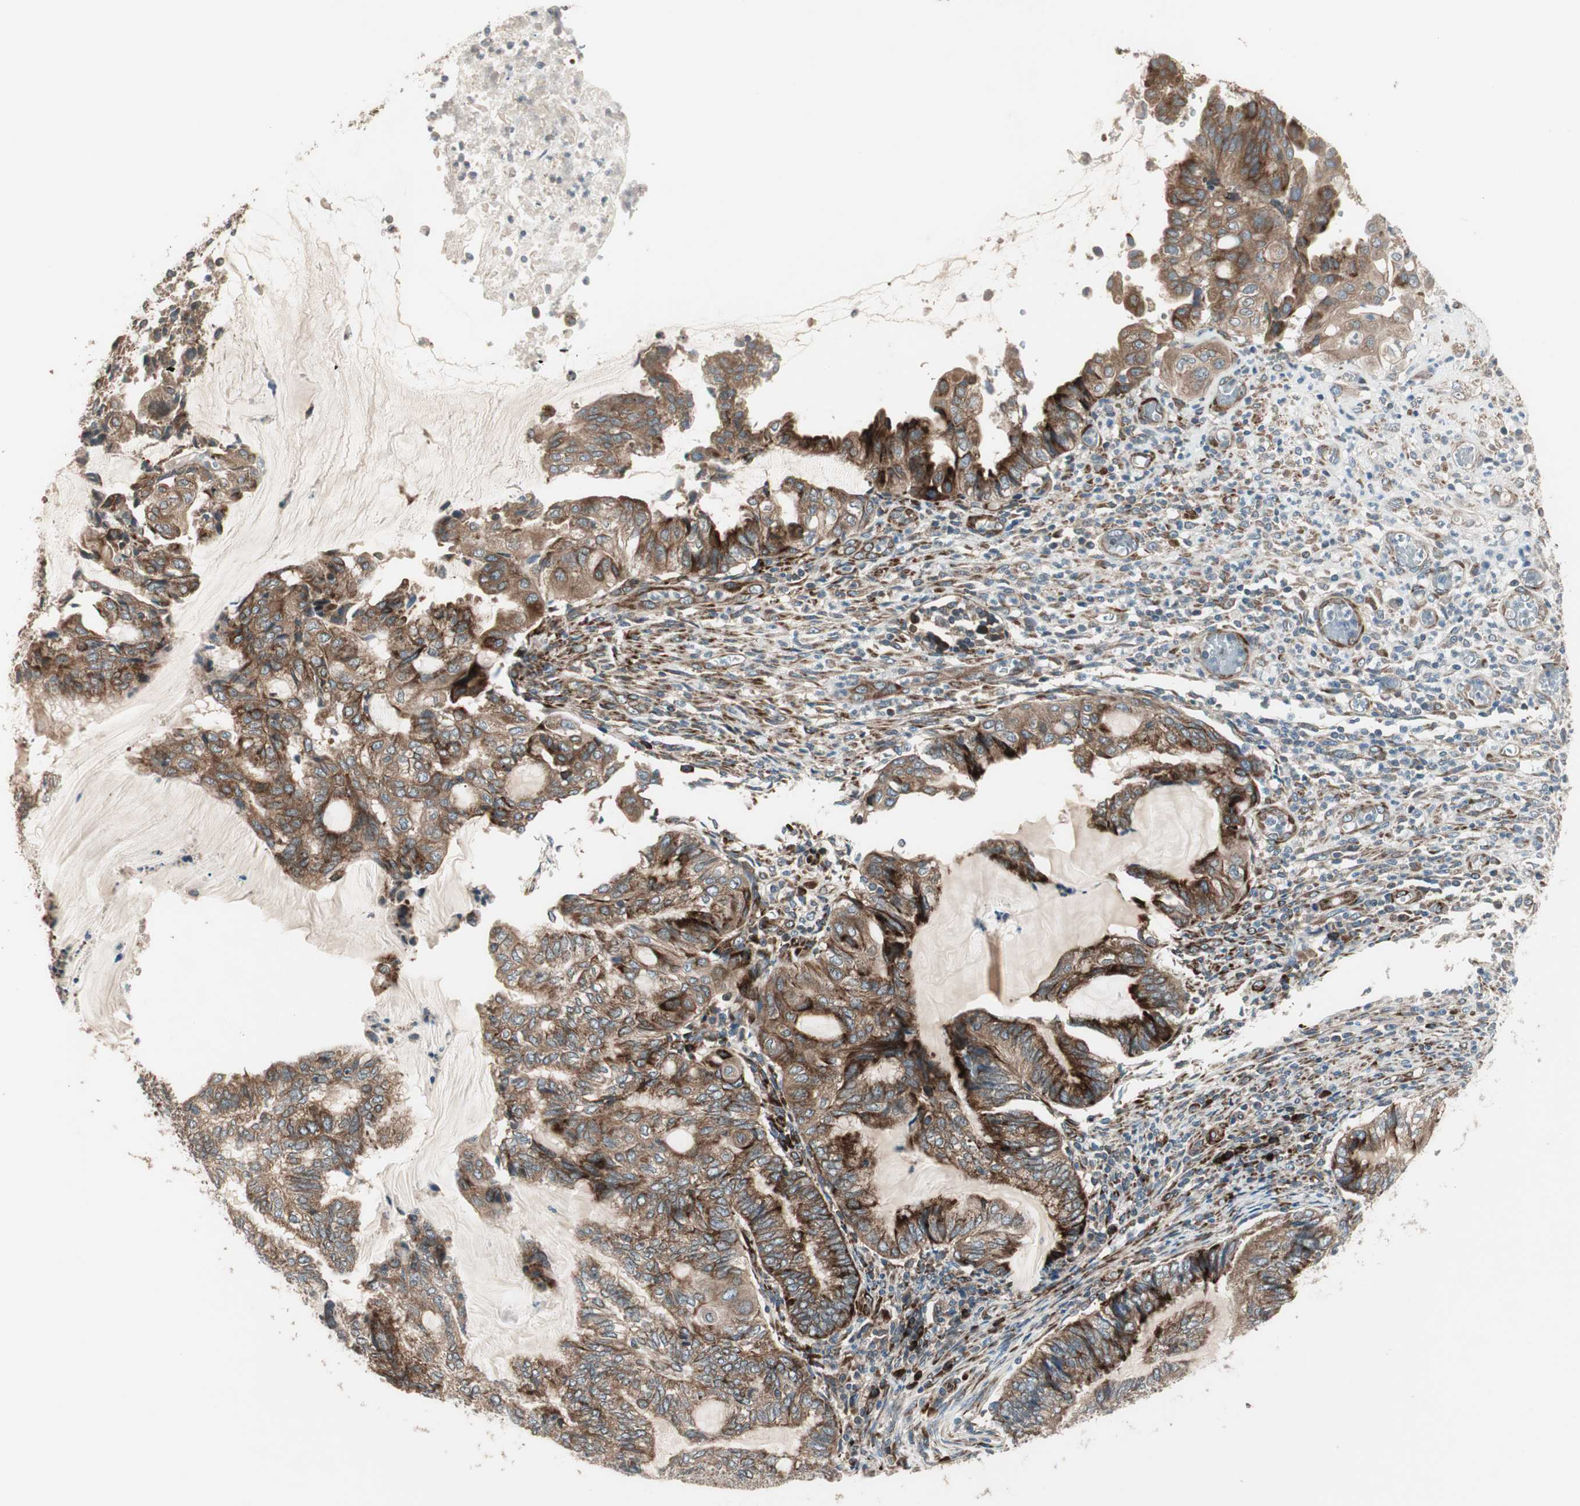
{"staining": {"intensity": "strong", "quantity": ">75%", "location": "cytoplasmic/membranous"}, "tissue": "endometrial cancer", "cell_type": "Tumor cells", "image_type": "cancer", "snomed": [{"axis": "morphology", "description": "Adenocarcinoma, NOS"}, {"axis": "topography", "description": "Uterus"}, {"axis": "topography", "description": "Endometrium"}], "caption": "Human endometrial adenocarcinoma stained for a protein (brown) demonstrates strong cytoplasmic/membranous positive positivity in approximately >75% of tumor cells.", "gene": "PPP2R5E", "patient": {"sex": "female", "age": 70}}